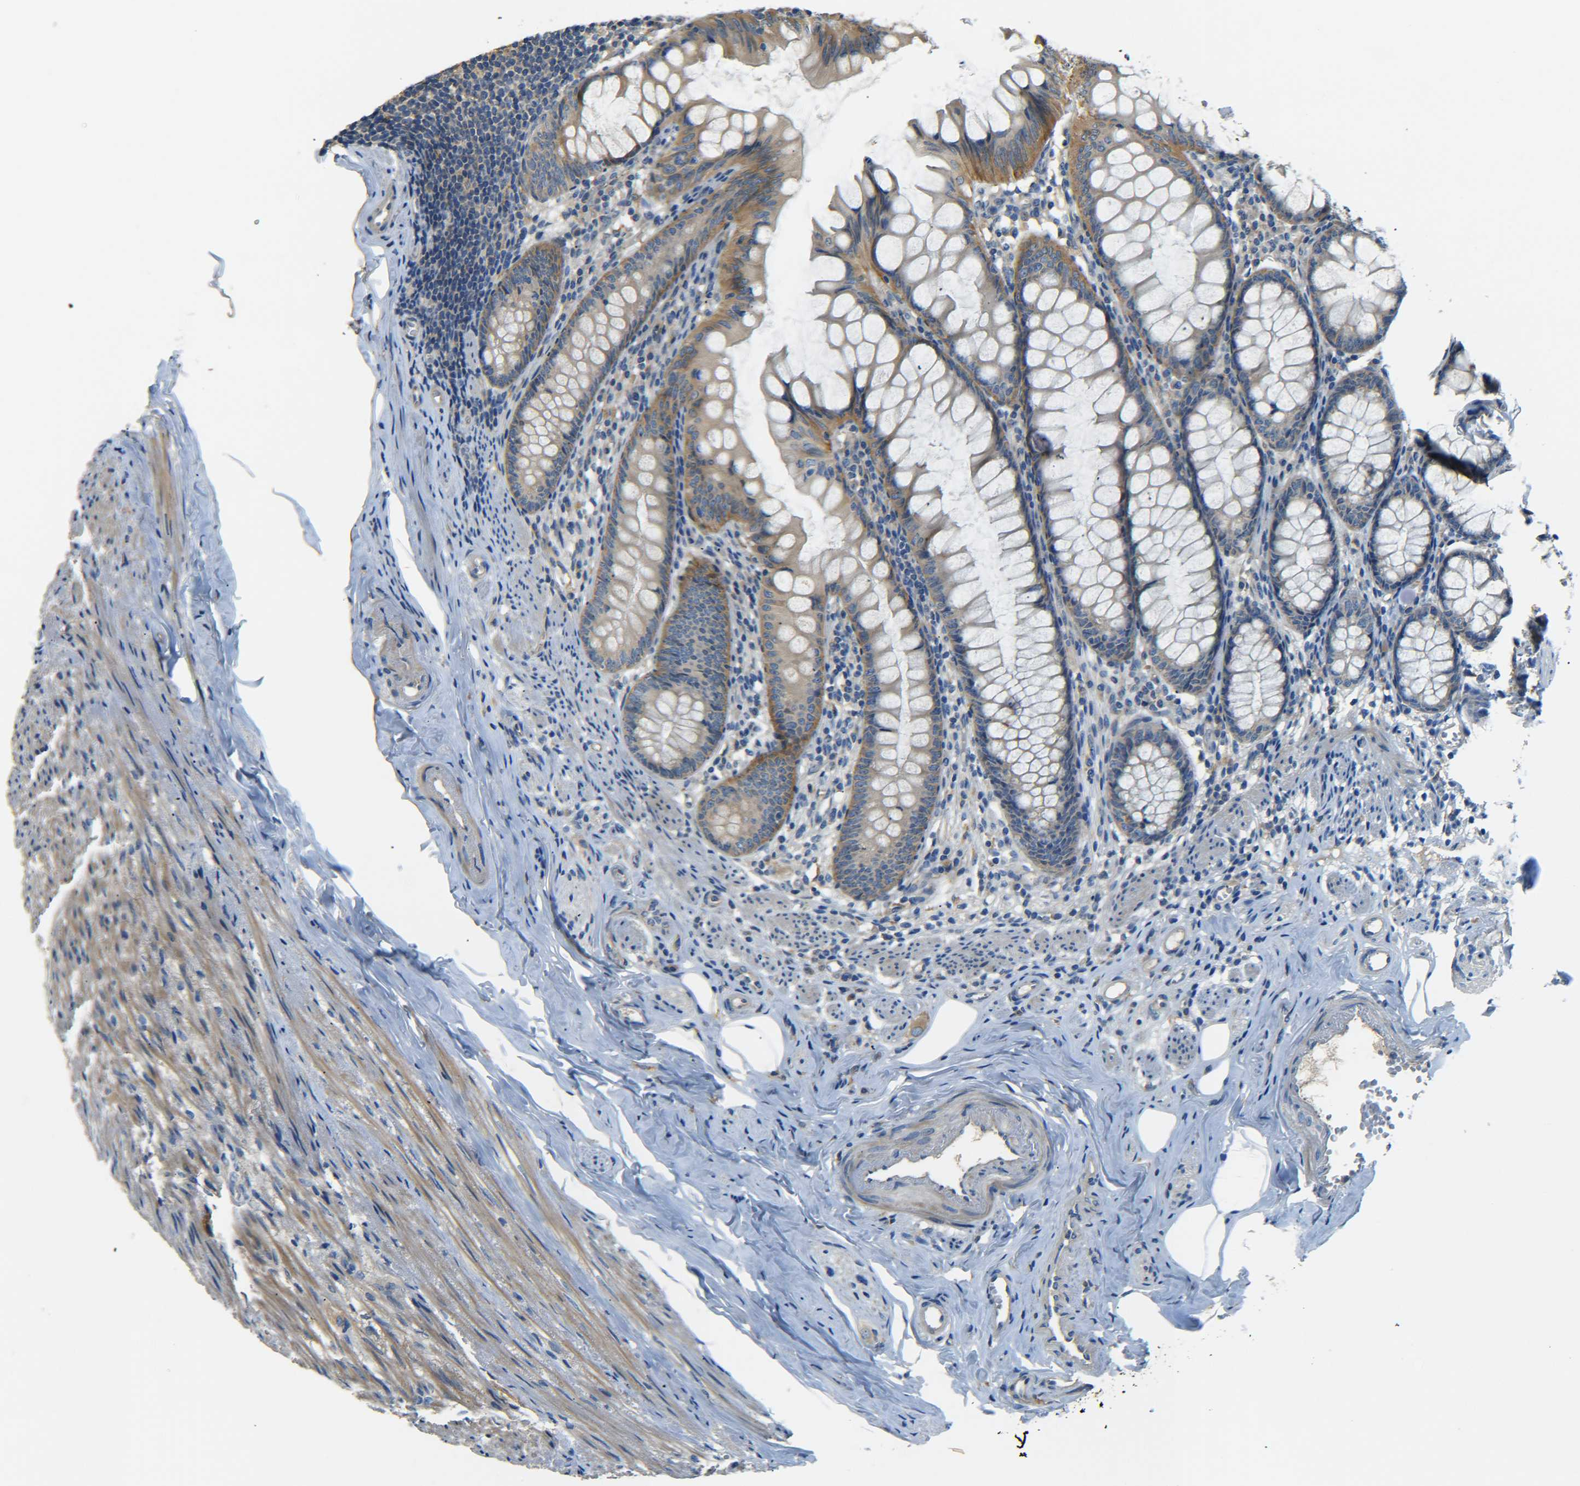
{"staining": {"intensity": "moderate", "quantity": ">75%", "location": "cytoplasmic/membranous"}, "tissue": "appendix", "cell_type": "Glandular cells", "image_type": "normal", "snomed": [{"axis": "morphology", "description": "Normal tissue, NOS"}, {"axis": "topography", "description": "Appendix"}], "caption": "Glandular cells display medium levels of moderate cytoplasmic/membranous positivity in approximately >75% of cells in unremarkable appendix. Using DAB (brown) and hematoxylin (blue) stains, captured at high magnification using brightfield microscopy.", "gene": "LRCH3", "patient": {"sex": "female", "age": 77}}